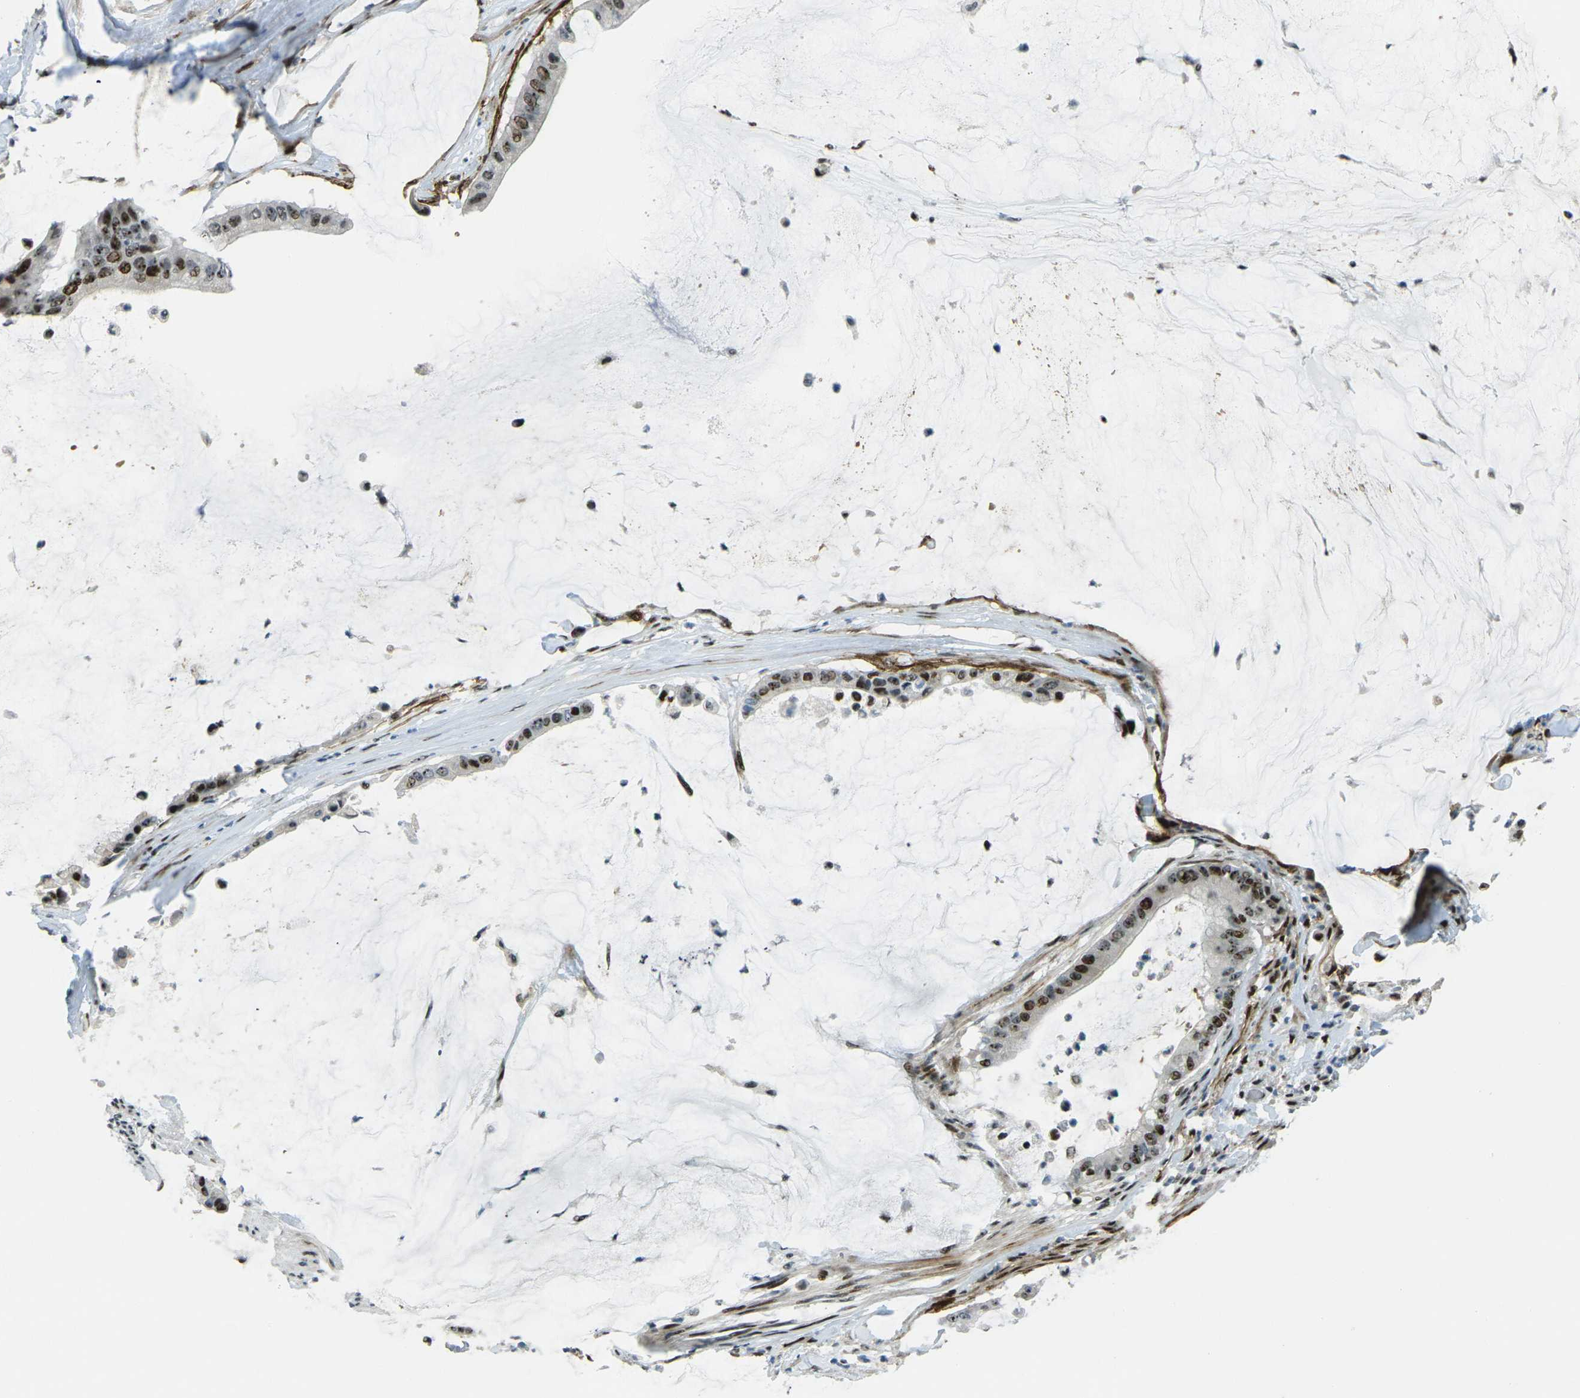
{"staining": {"intensity": "strong", "quantity": ">75%", "location": "nuclear"}, "tissue": "pancreatic cancer", "cell_type": "Tumor cells", "image_type": "cancer", "snomed": [{"axis": "morphology", "description": "Adenocarcinoma, NOS"}, {"axis": "topography", "description": "Pancreas"}], "caption": "Immunohistochemical staining of human pancreatic cancer exhibits high levels of strong nuclear protein staining in about >75% of tumor cells.", "gene": "UBE2C", "patient": {"sex": "male", "age": 41}}